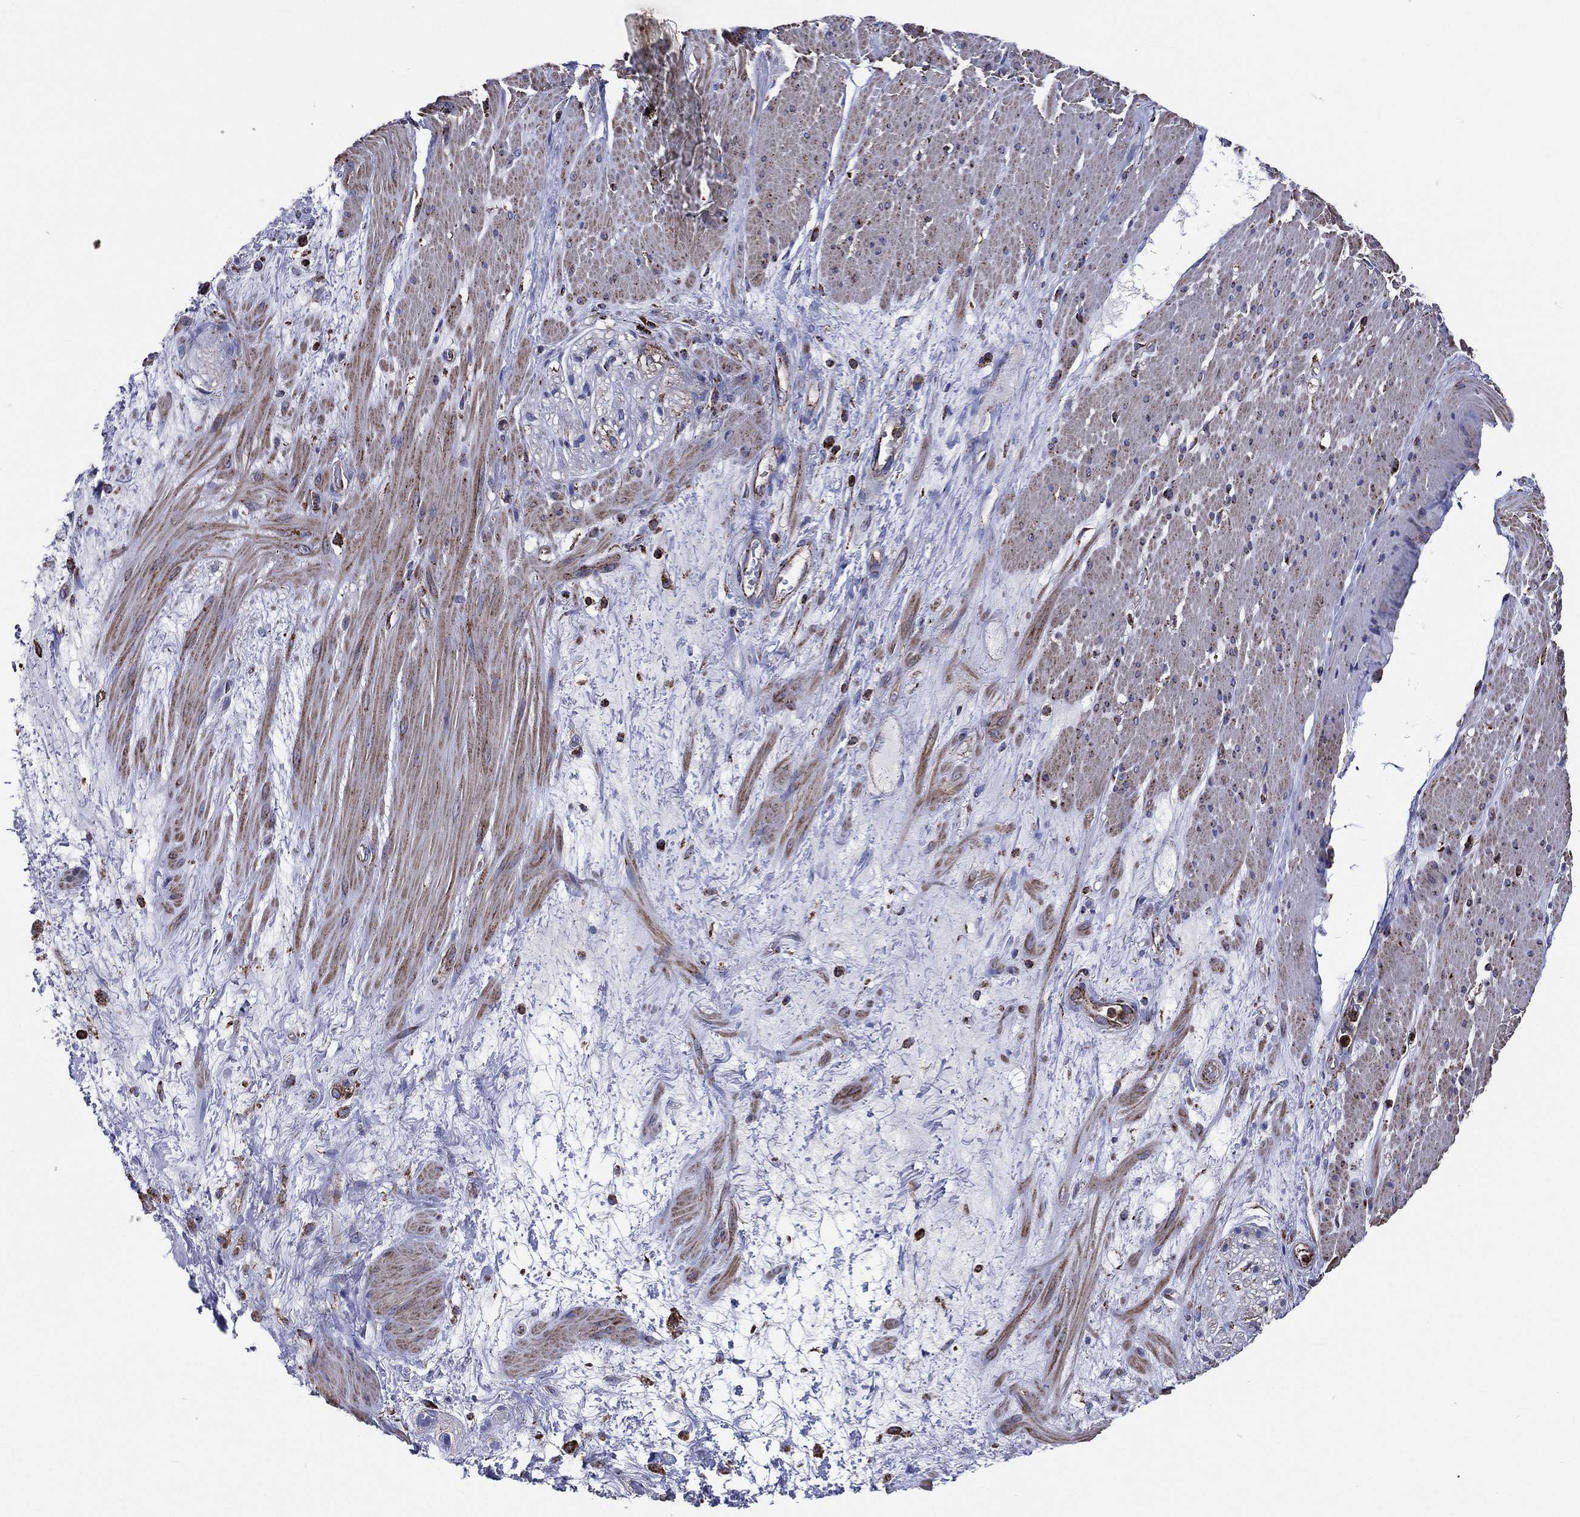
{"staining": {"intensity": "weak", "quantity": "25%-75%", "location": "cytoplasmic/membranous"}, "tissue": "smooth muscle", "cell_type": "Smooth muscle cells", "image_type": "normal", "snomed": [{"axis": "morphology", "description": "Normal tissue, NOS"}, {"axis": "topography", "description": "Soft tissue"}, {"axis": "topography", "description": "Smooth muscle"}], "caption": "Protein expression analysis of normal human smooth muscle reveals weak cytoplasmic/membranous positivity in about 25%-75% of smooth muscle cells. The staining was performed using DAB (3,3'-diaminobenzidine), with brown indicating positive protein expression. Nuclei are stained blue with hematoxylin.", "gene": "ANKRD37", "patient": {"sex": "male", "age": 72}}